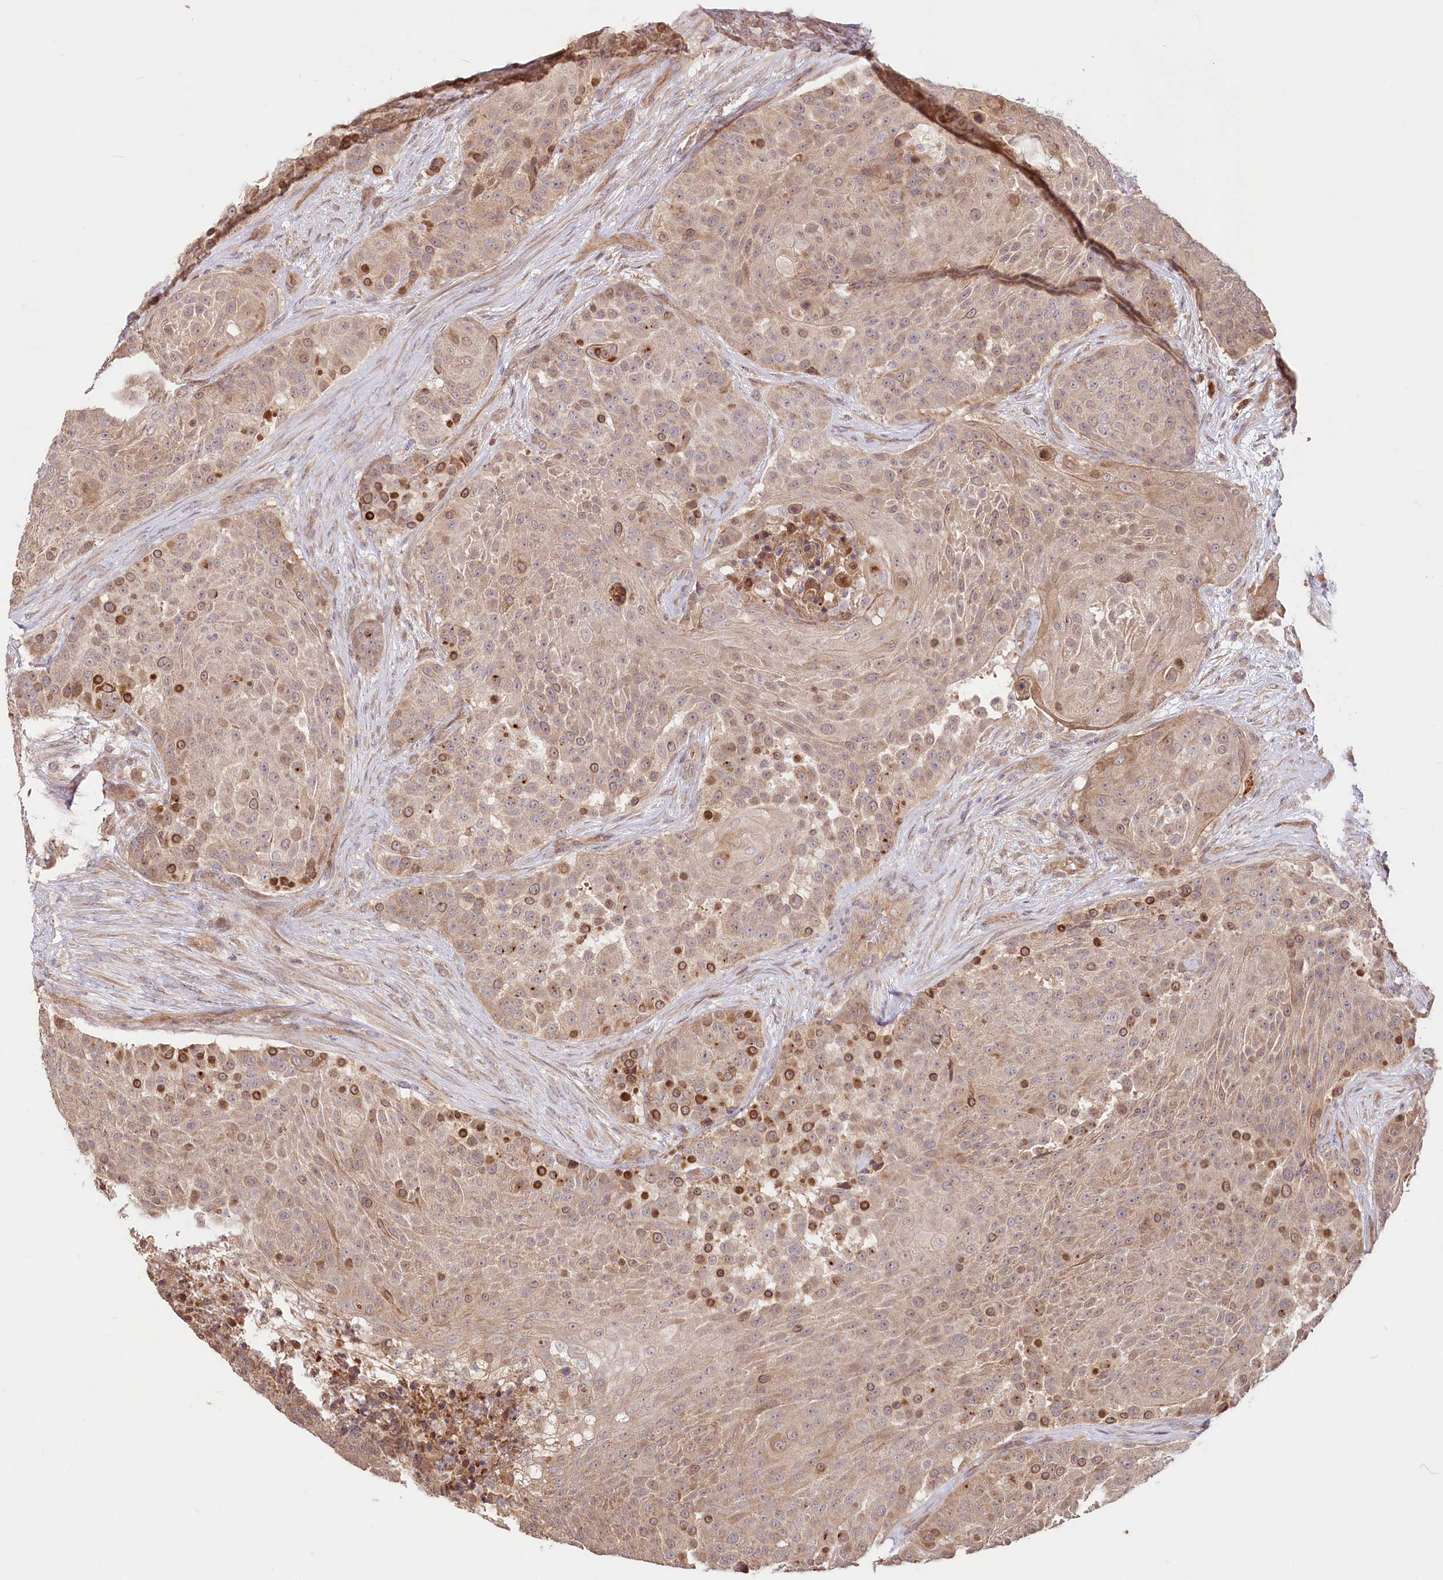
{"staining": {"intensity": "moderate", "quantity": ">75%", "location": "cytoplasmic/membranous"}, "tissue": "urothelial cancer", "cell_type": "Tumor cells", "image_type": "cancer", "snomed": [{"axis": "morphology", "description": "Urothelial carcinoma, High grade"}, {"axis": "topography", "description": "Urinary bladder"}], "caption": "High-magnification brightfield microscopy of urothelial cancer stained with DAB (brown) and counterstained with hematoxylin (blue). tumor cells exhibit moderate cytoplasmic/membranous expression is appreciated in approximately>75% of cells. Immunohistochemistry stains the protein in brown and the nuclei are stained blue.", "gene": "CEP70", "patient": {"sex": "female", "age": 63}}